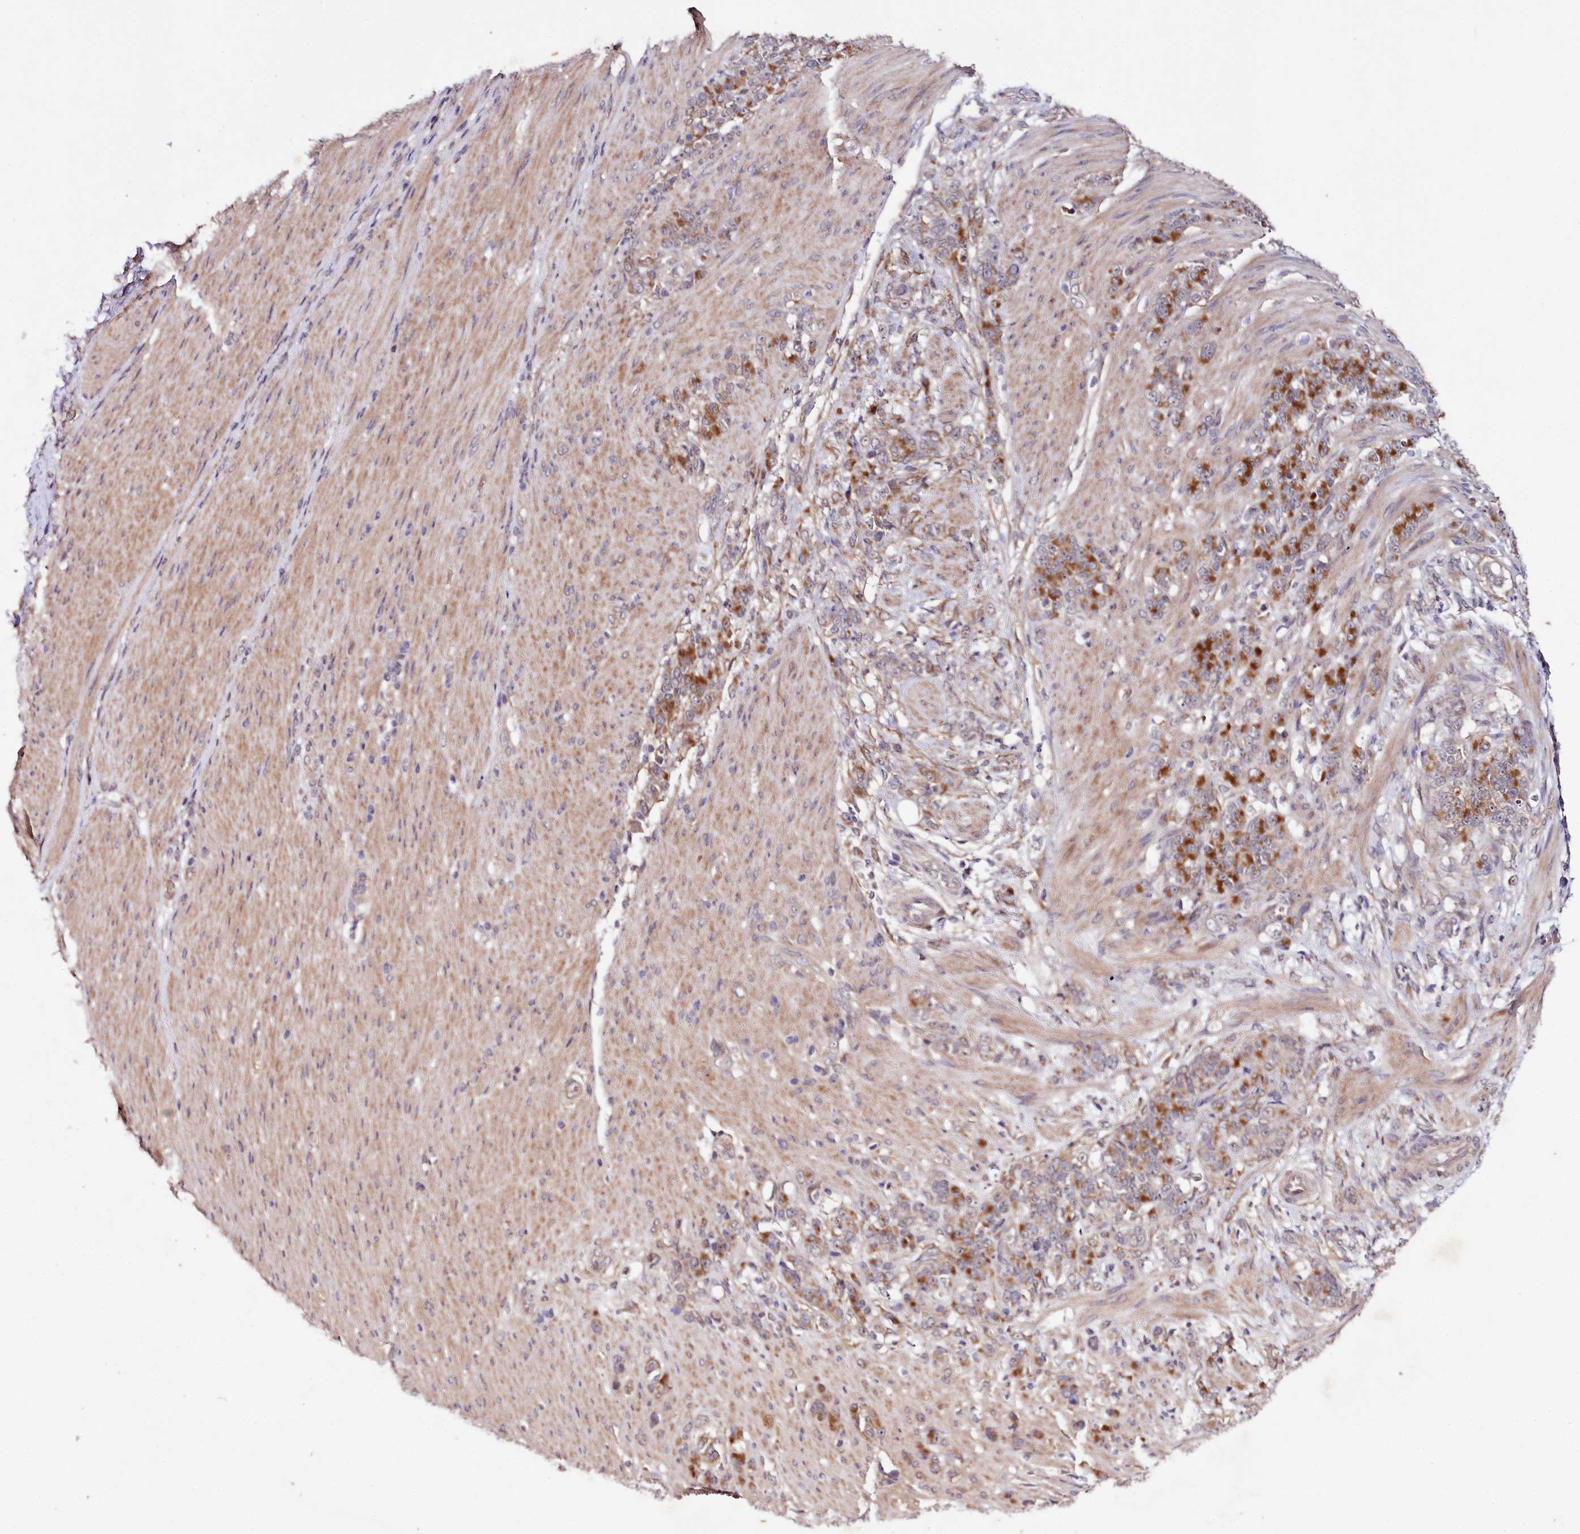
{"staining": {"intensity": "strong", "quantity": ">75%", "location": "cytoplasmic/membranous"}, "tissue": "stomach cancer", "cell_type": "Tumor cells", "image_type": "cancer", "snomed": [{"axis": "morphology", "description": "Adenocarcinoma, NOS"}, {"axis": "topography", "description": "Stomach"}], "caption": "There is high levels of strong cytoplasmic/membranous expression in tumor cells of stomach cancer, as demonstrated by immunohistochemical staining (brown color).", "gene": "PHLDB1", "patient": {"sex": "female", "age": 79}}